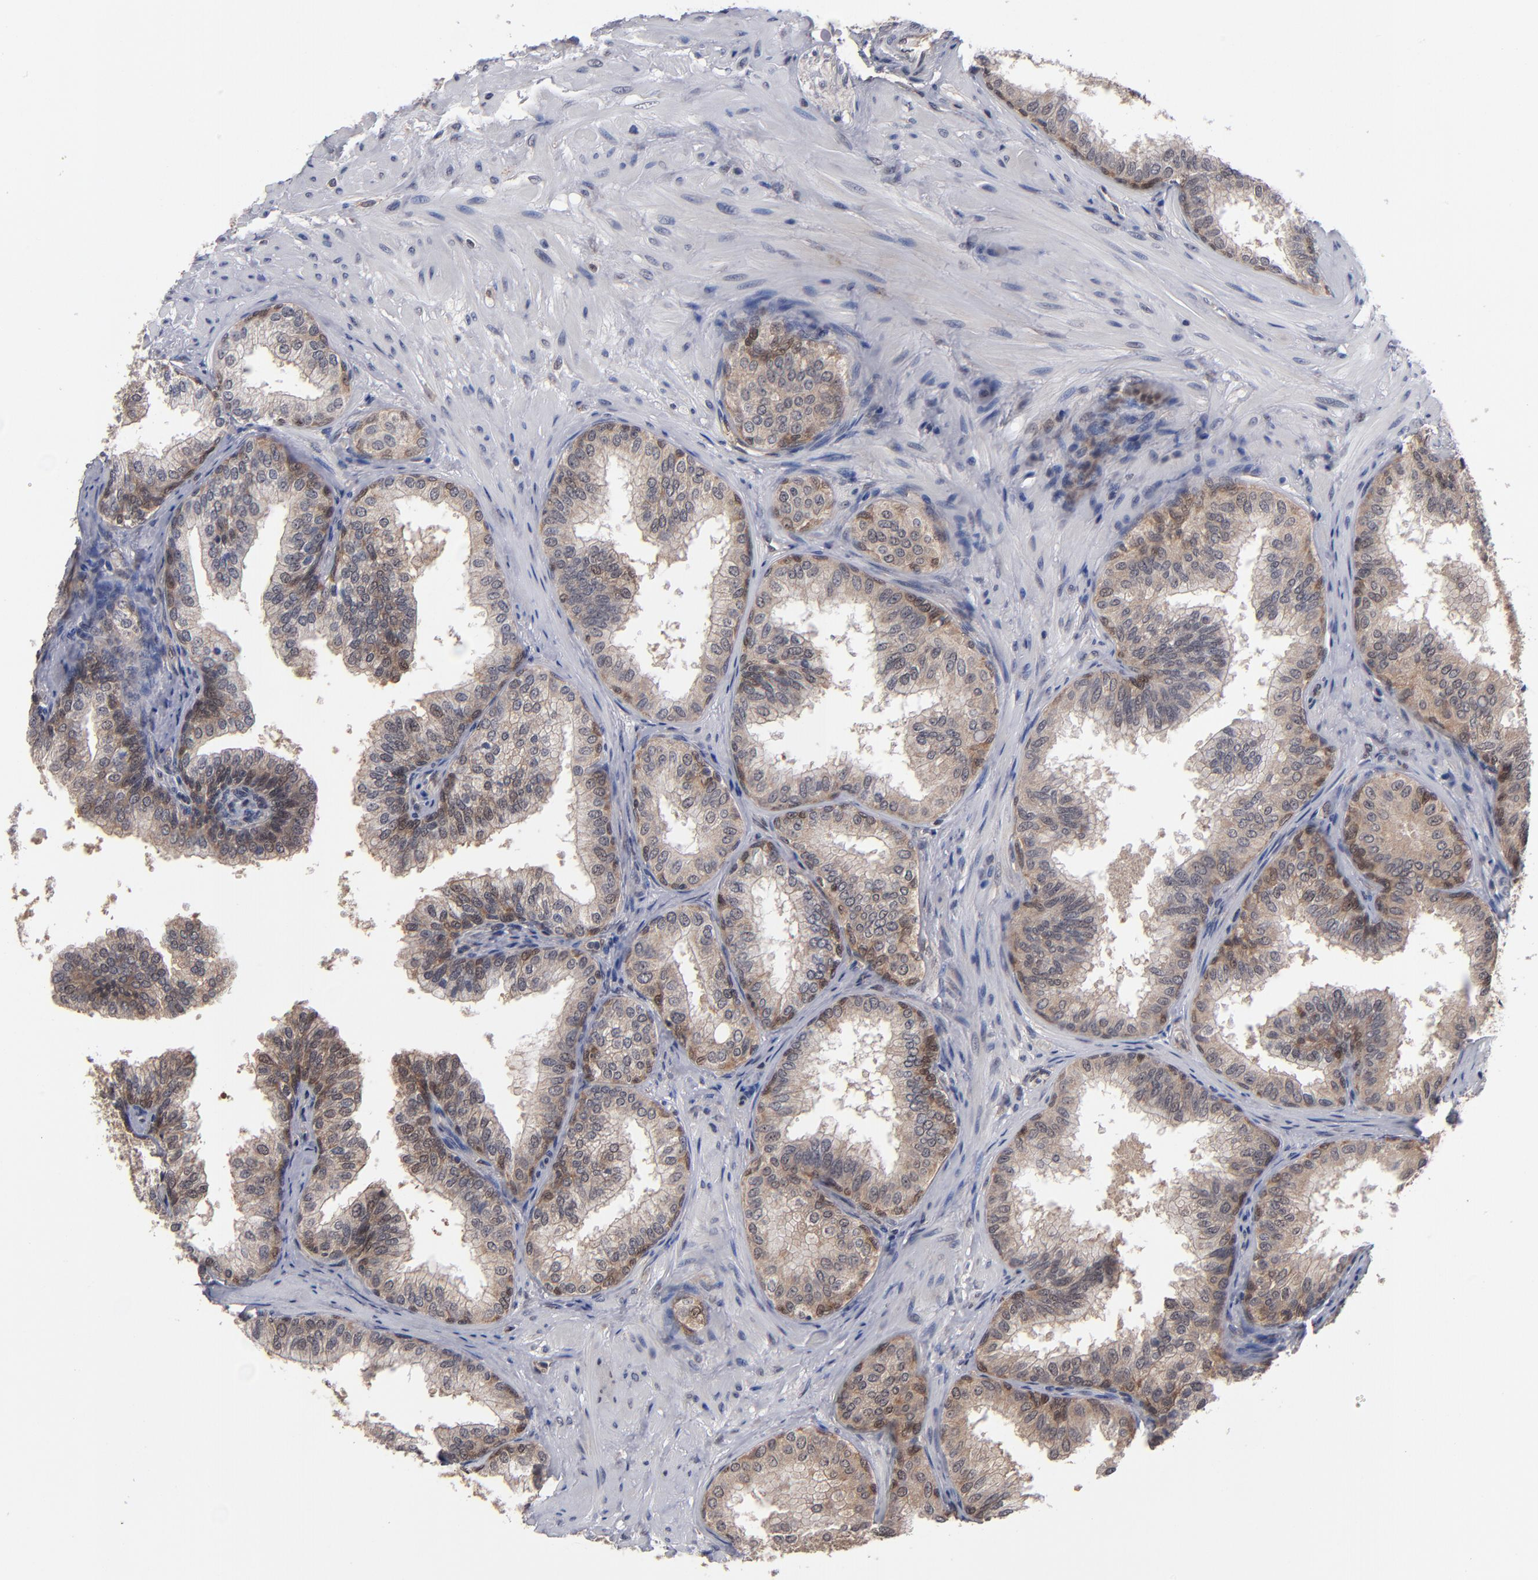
{"staining": {"intensity": "weak", "quantity": "25%-75%", "location": "cytoplasmic/membranous"}, "tissue": "prostate", "cell_type": "Glandular cells", "image_type": "normal", "snomed": [{"axis": "morphology", "description": "Normal tissue, NOS"}, {"axis": "topography", "description": "Prostate"}], "caption": "Weak cytoplasmic/membranous protein staining is present in about 25%-75% of glandular cells in prostate. The protein of interest is shown in brown color, while the nuclei are stained blue.", "gene": "ALG13", "patient": {"sex": "male", "age": 60}}